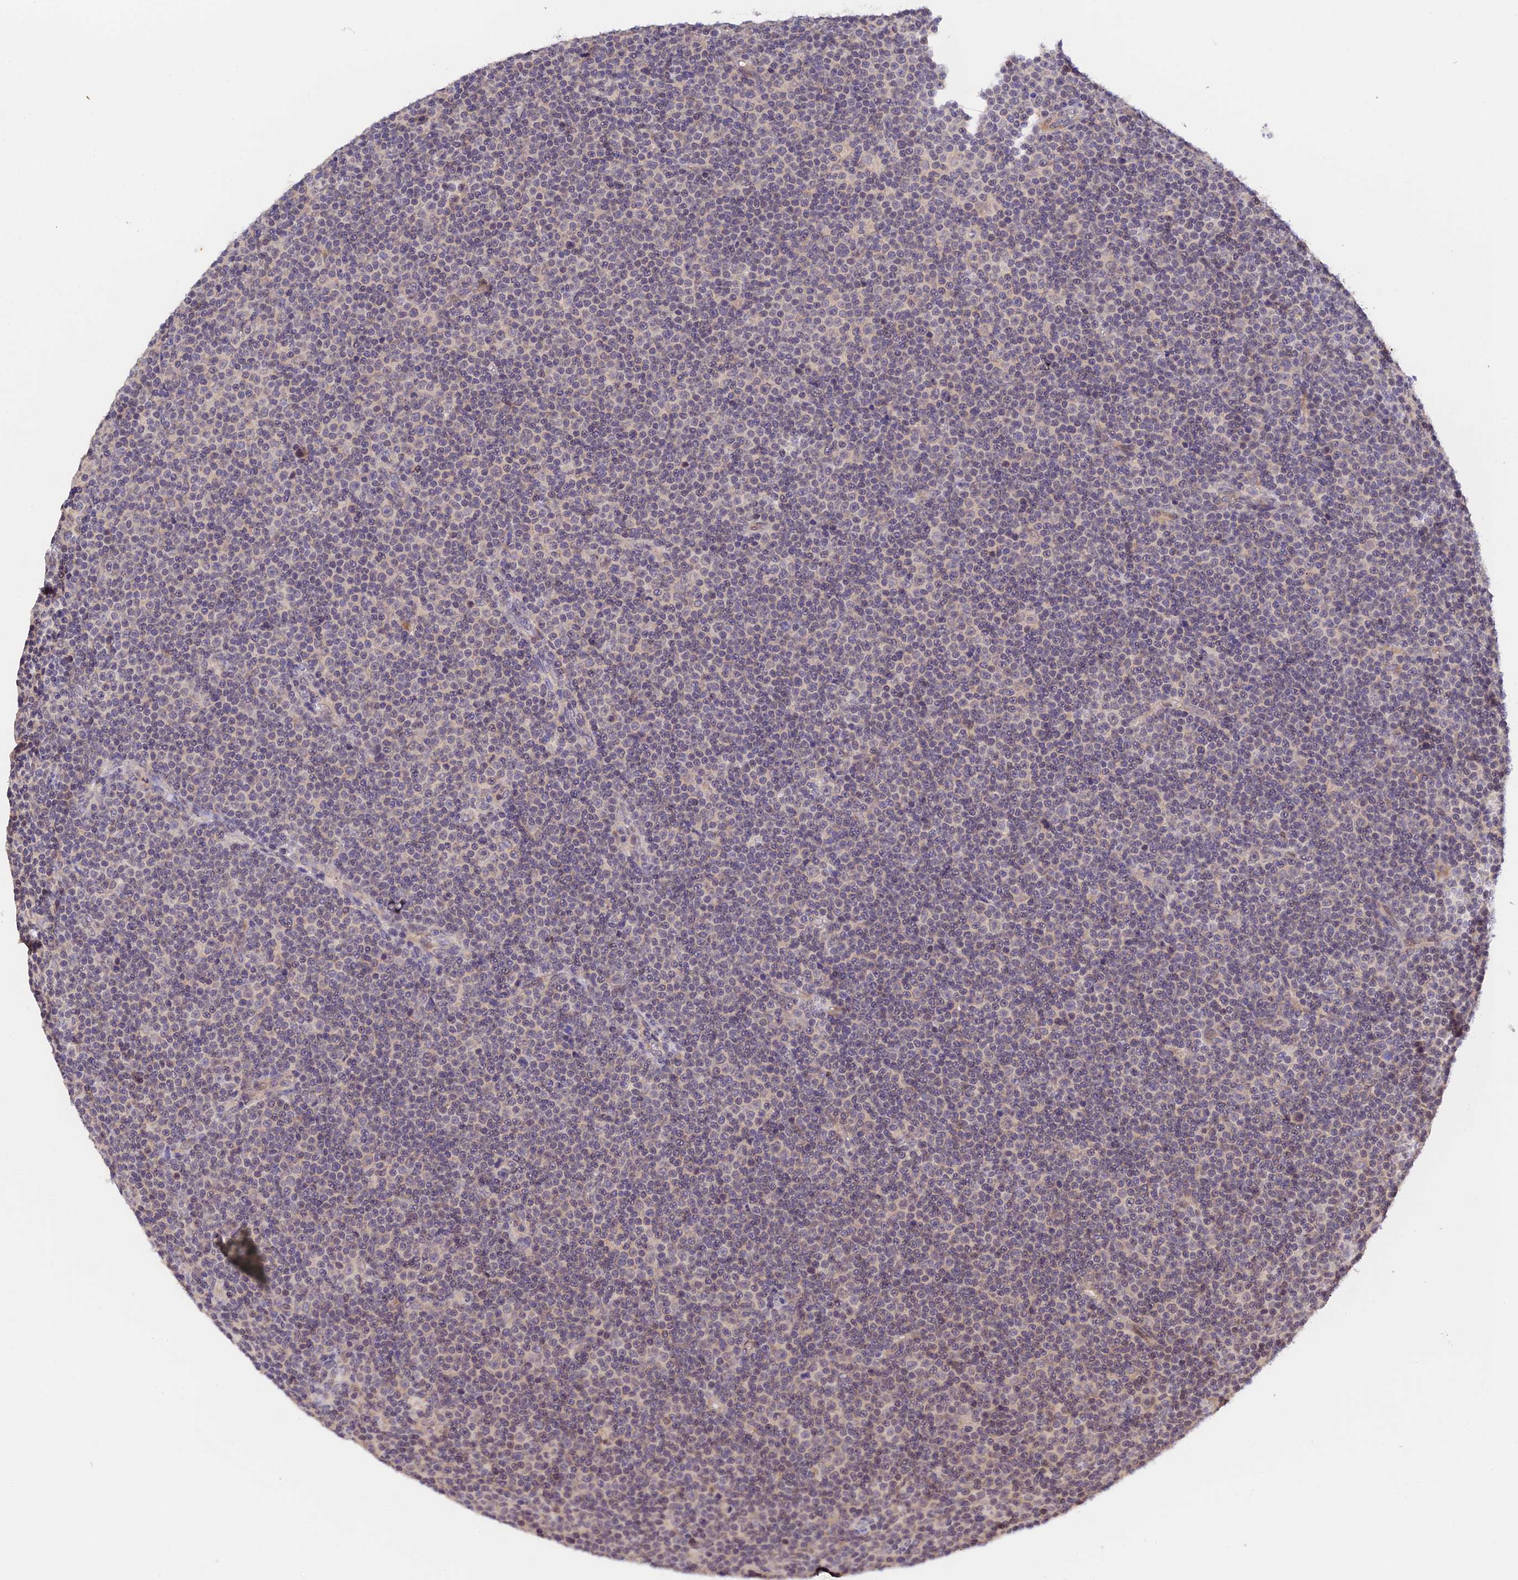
{"staining": {"intensity": "negative", "quantity": "none", "location": "none"}, "tissue": "lymphoma", "cell_type": "Tumor cells", "image_type": "cancer", "snomed": [{"axis": "morphology", "description": "Malignant lymphoma, non-Hodgkin's type, Low grade"}, {"axis": "topography", "description": "Lymph node"}], "caption": "DAB immunohistochemical staining of low-grade malignant lymphoma, non-Hodgkin's type displays no significant positivity in tumor cells. The staining was performed using DAB (3,3'-diaminobenzidine) to visualize the protein expression in brown, while the nuclei were stained in blue with hematoxylin (Magnification: 20x).", "gene": "CWH43", "patient": {"sex": "female", "age": 67}}